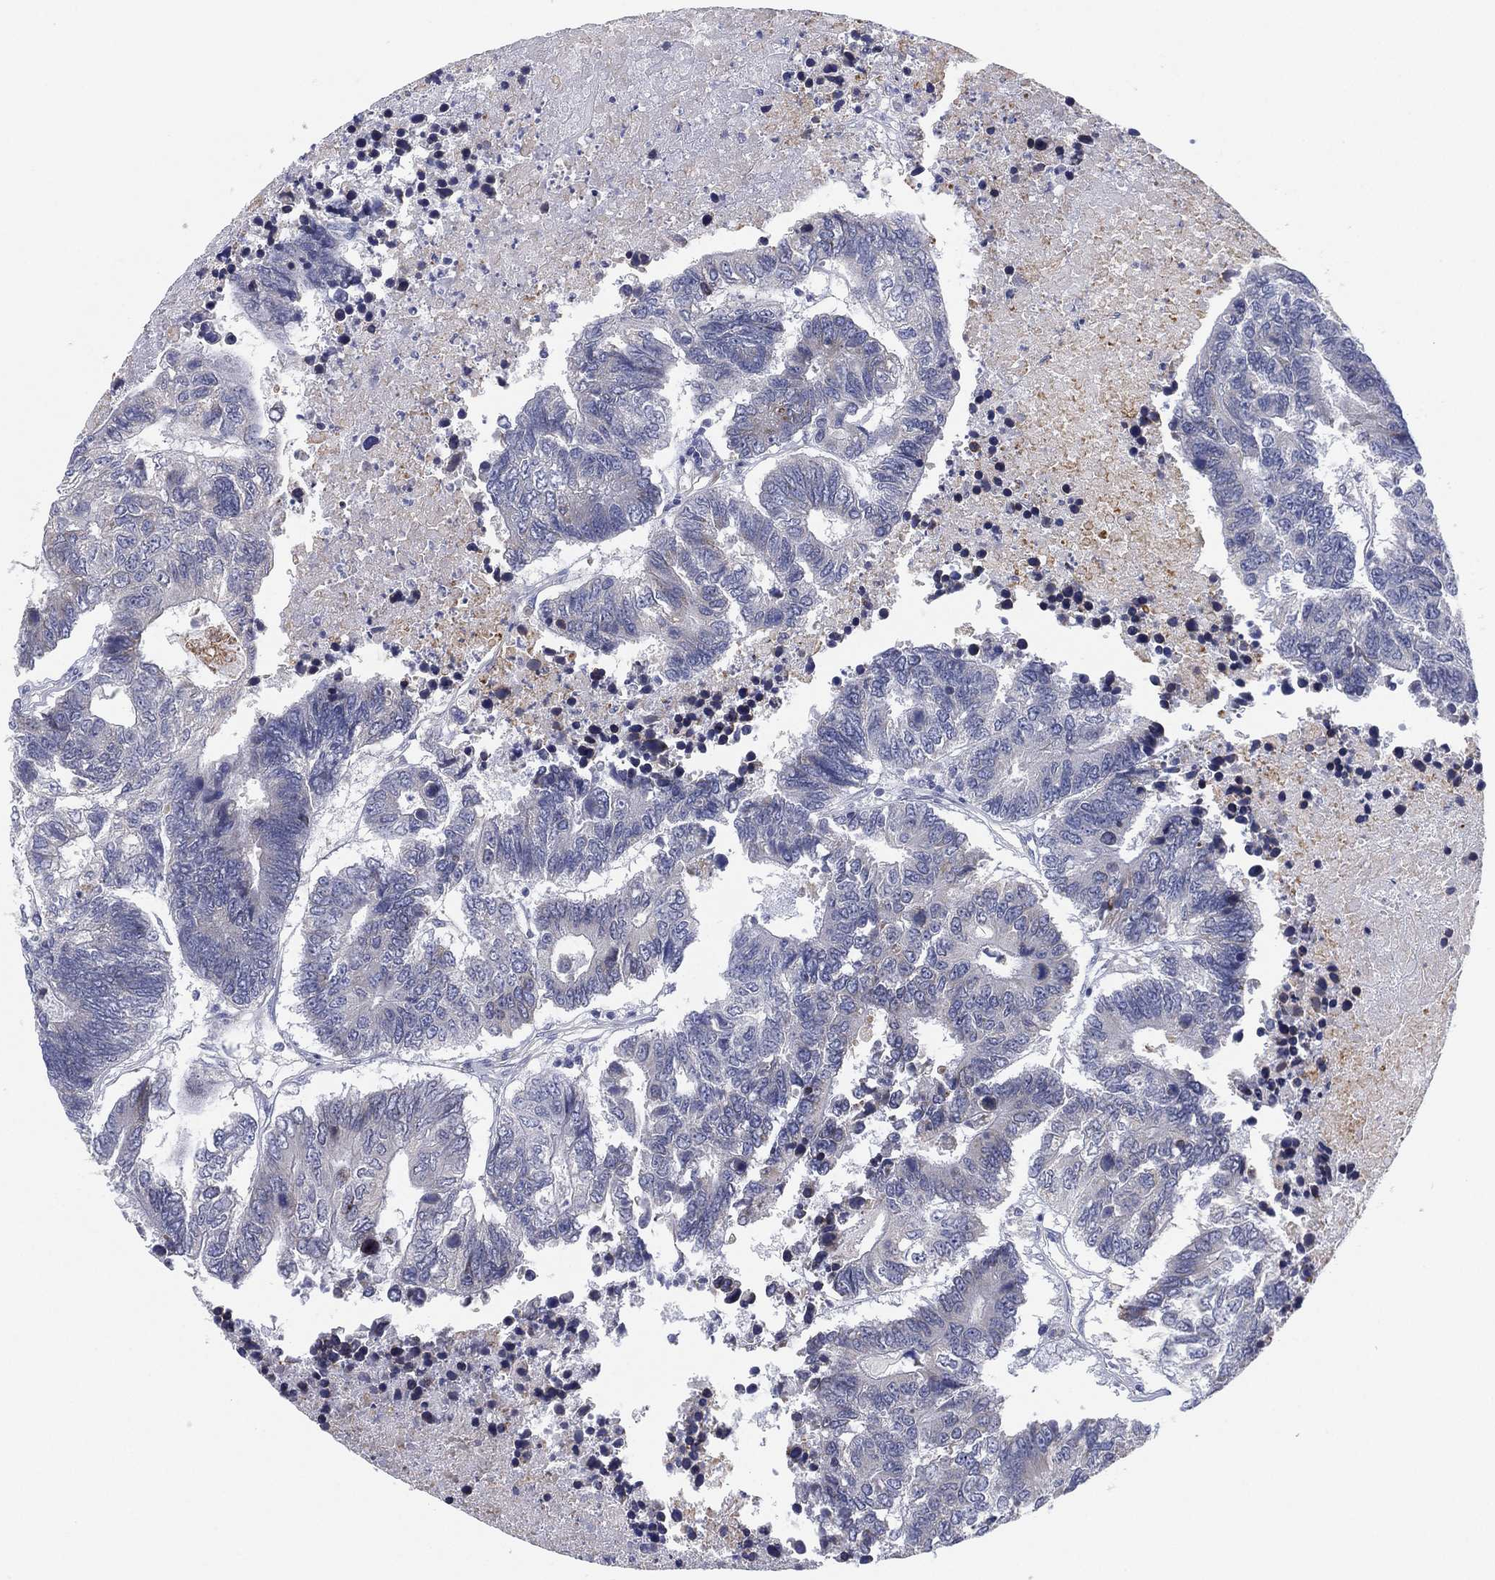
{"staining": {"intensity": "negative", "quantity": "none", "location": "none"}, "tissue": "colorectal cancer", "cell_type": "Tumor cells", "image_type": "cancer", "snomed": [{"axis": "morphology", "description": "Adenocarcinoma, NOS"}, {"axis": "topography", "description": "Colon"}], "caption": "An image of adenocarcinoma (colorectal) stained for a protein shows no brown staining in tumor cells.", "gene": "TMEM40", "patient": {"sex": "female", "age": 48}}